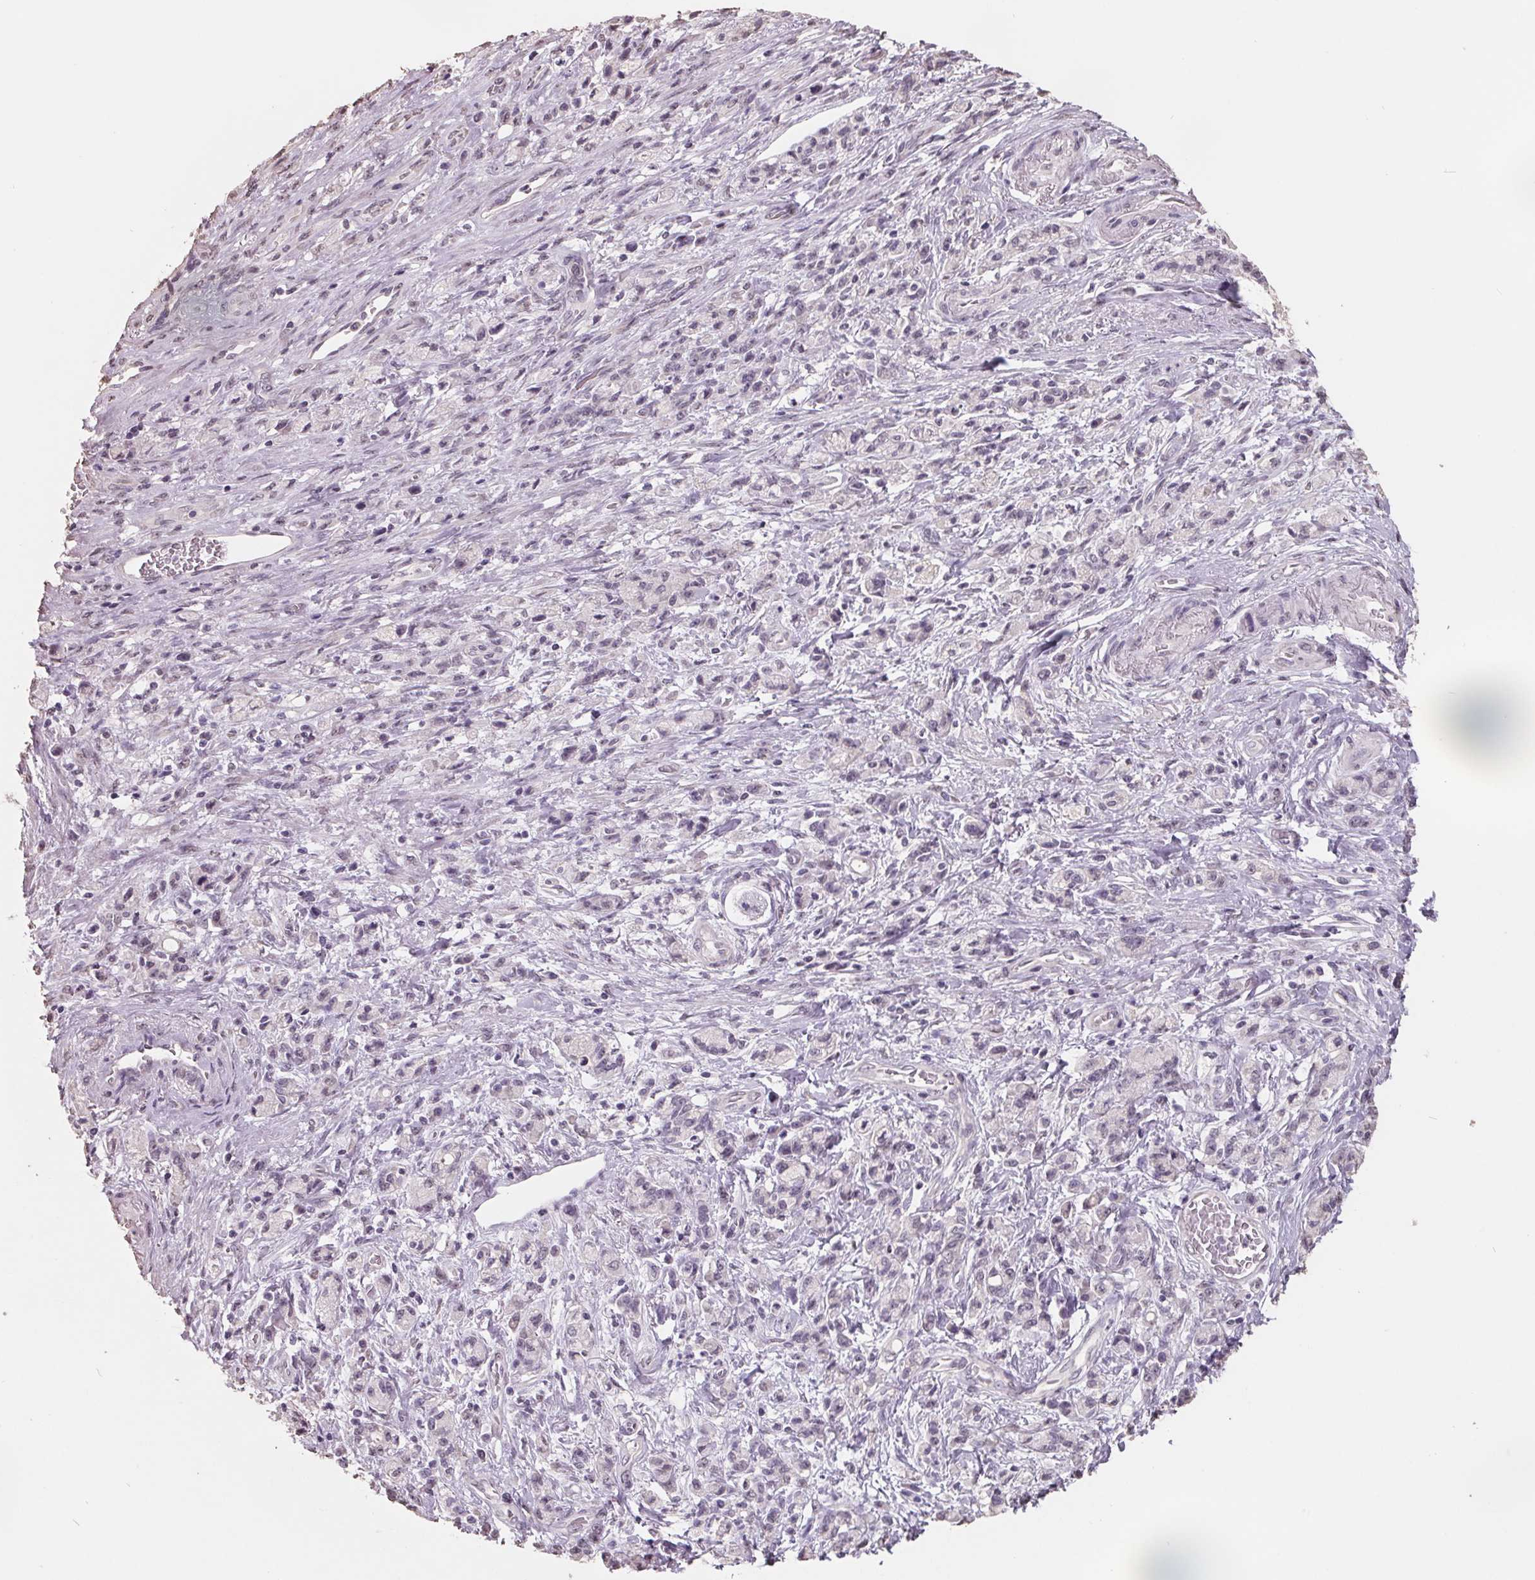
{"staining": {"intensity": "negative", "quantity": "none", "location": "none"}, "tissue": "stomach cancer", "cell_type": "Tumor cells", "image_type": "cancer", "snomed": [{"axis": "morphology", "description": "Adenocarcinoma, NOS"}, {"axis": "topography", "description": "Stomach"}], "caption": "Immunohistochemistry of stomach adenocarcinoma displays no positivity in tumor cells.", "gene": "FTCD", "patient": {"sex": "male", "age": 77}}